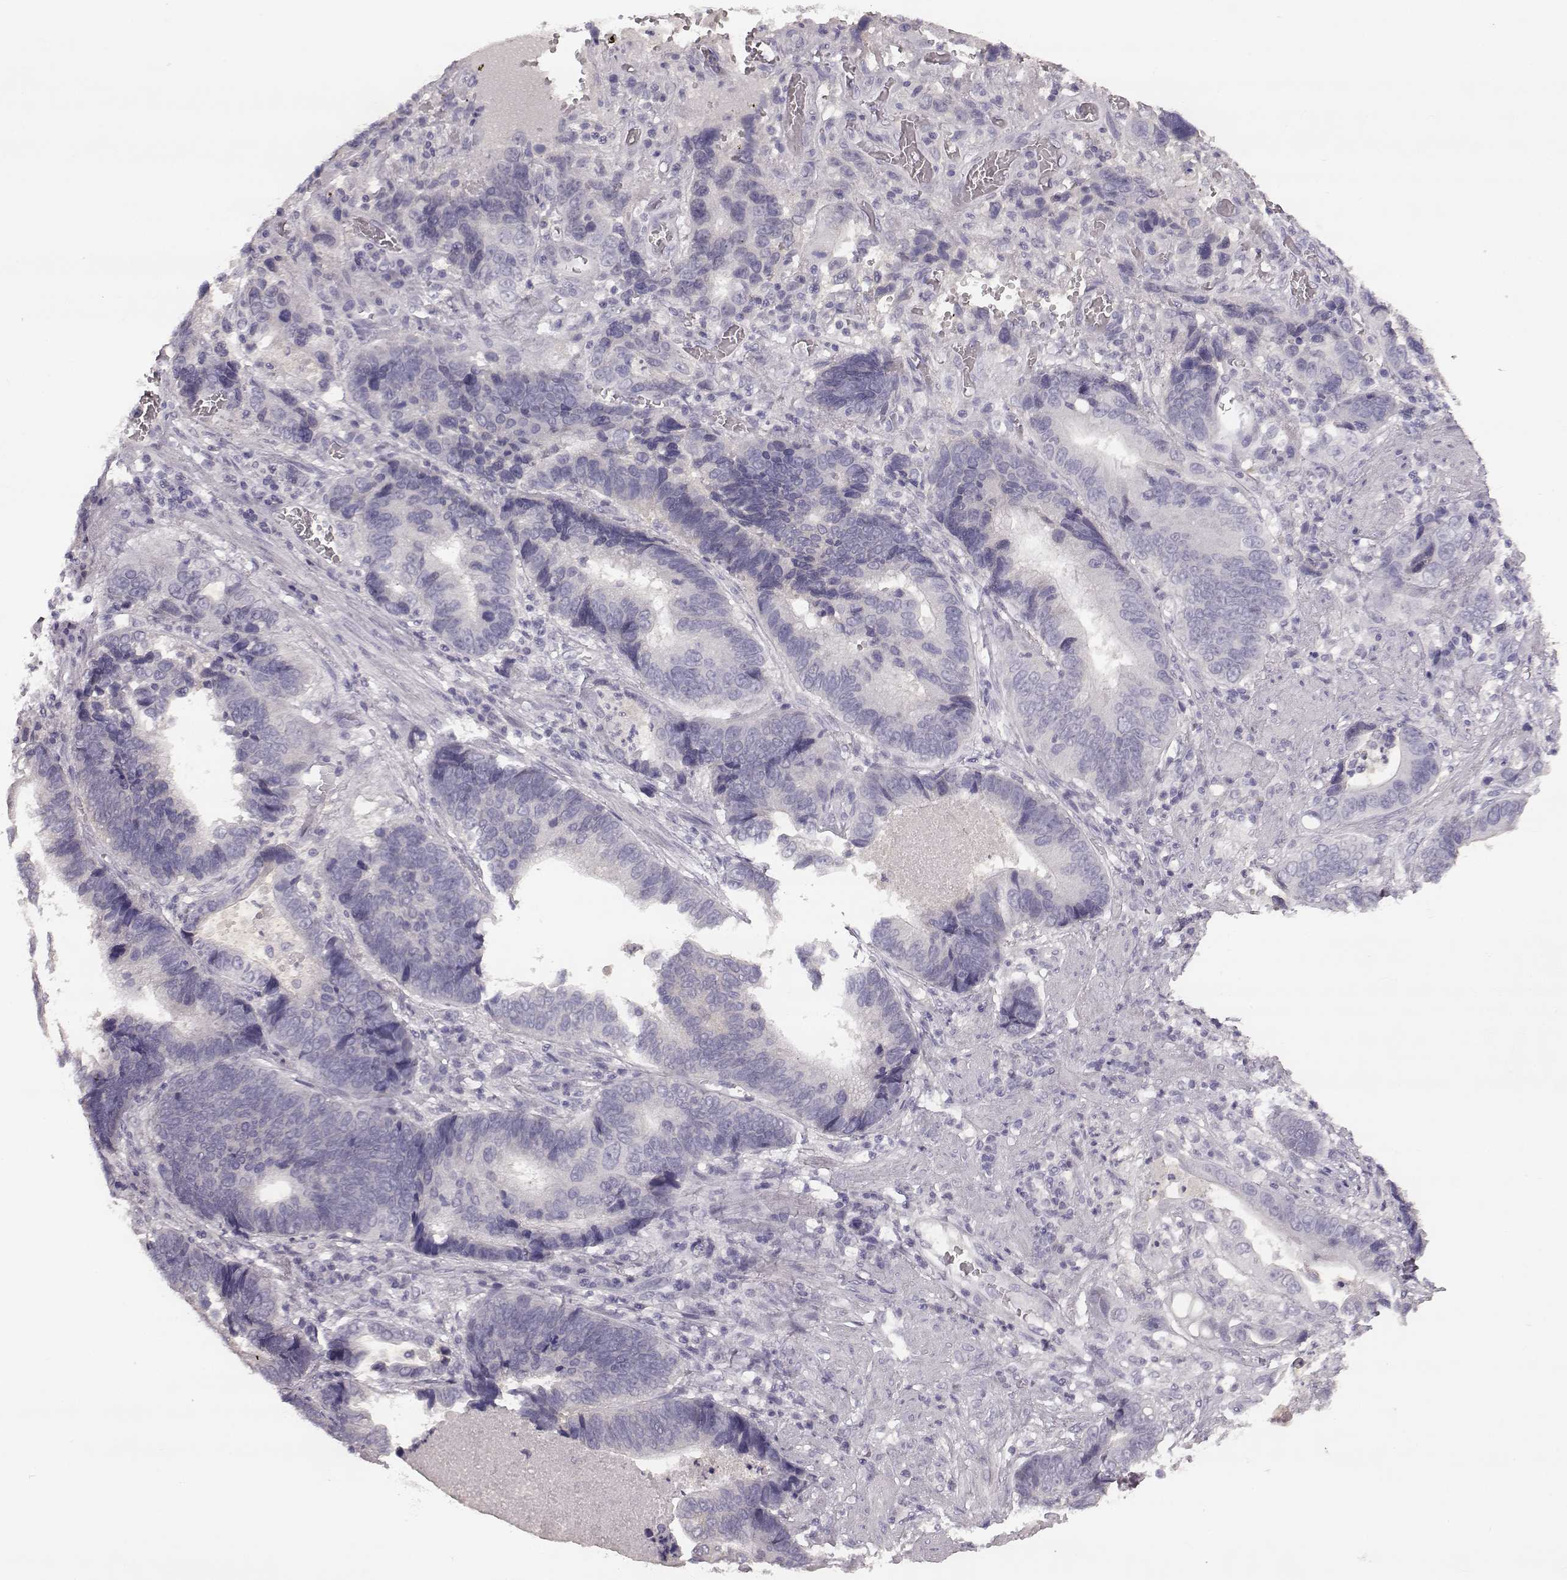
{"staining": {"intensity": "negative", "quantity": "none", "location": "none"}, "tissue": "stomach cancer", "cell_type": "Tumor cells", "image_type": "cancer", "snomed": [{"axis": "morphology", "description": "Adenocarcinoma, NOS"}, {"axis": "topography", "description": "Stomach"}], "caption": "Immunohistochemistry micrograph of stomach adenocarcinoma stained for a protein (brown), which demonstrates no staining in tumor cells. Nuclei are stained in blue.", "gene": "SPAG17", "patient": {"sex": "male", "age": 84}}